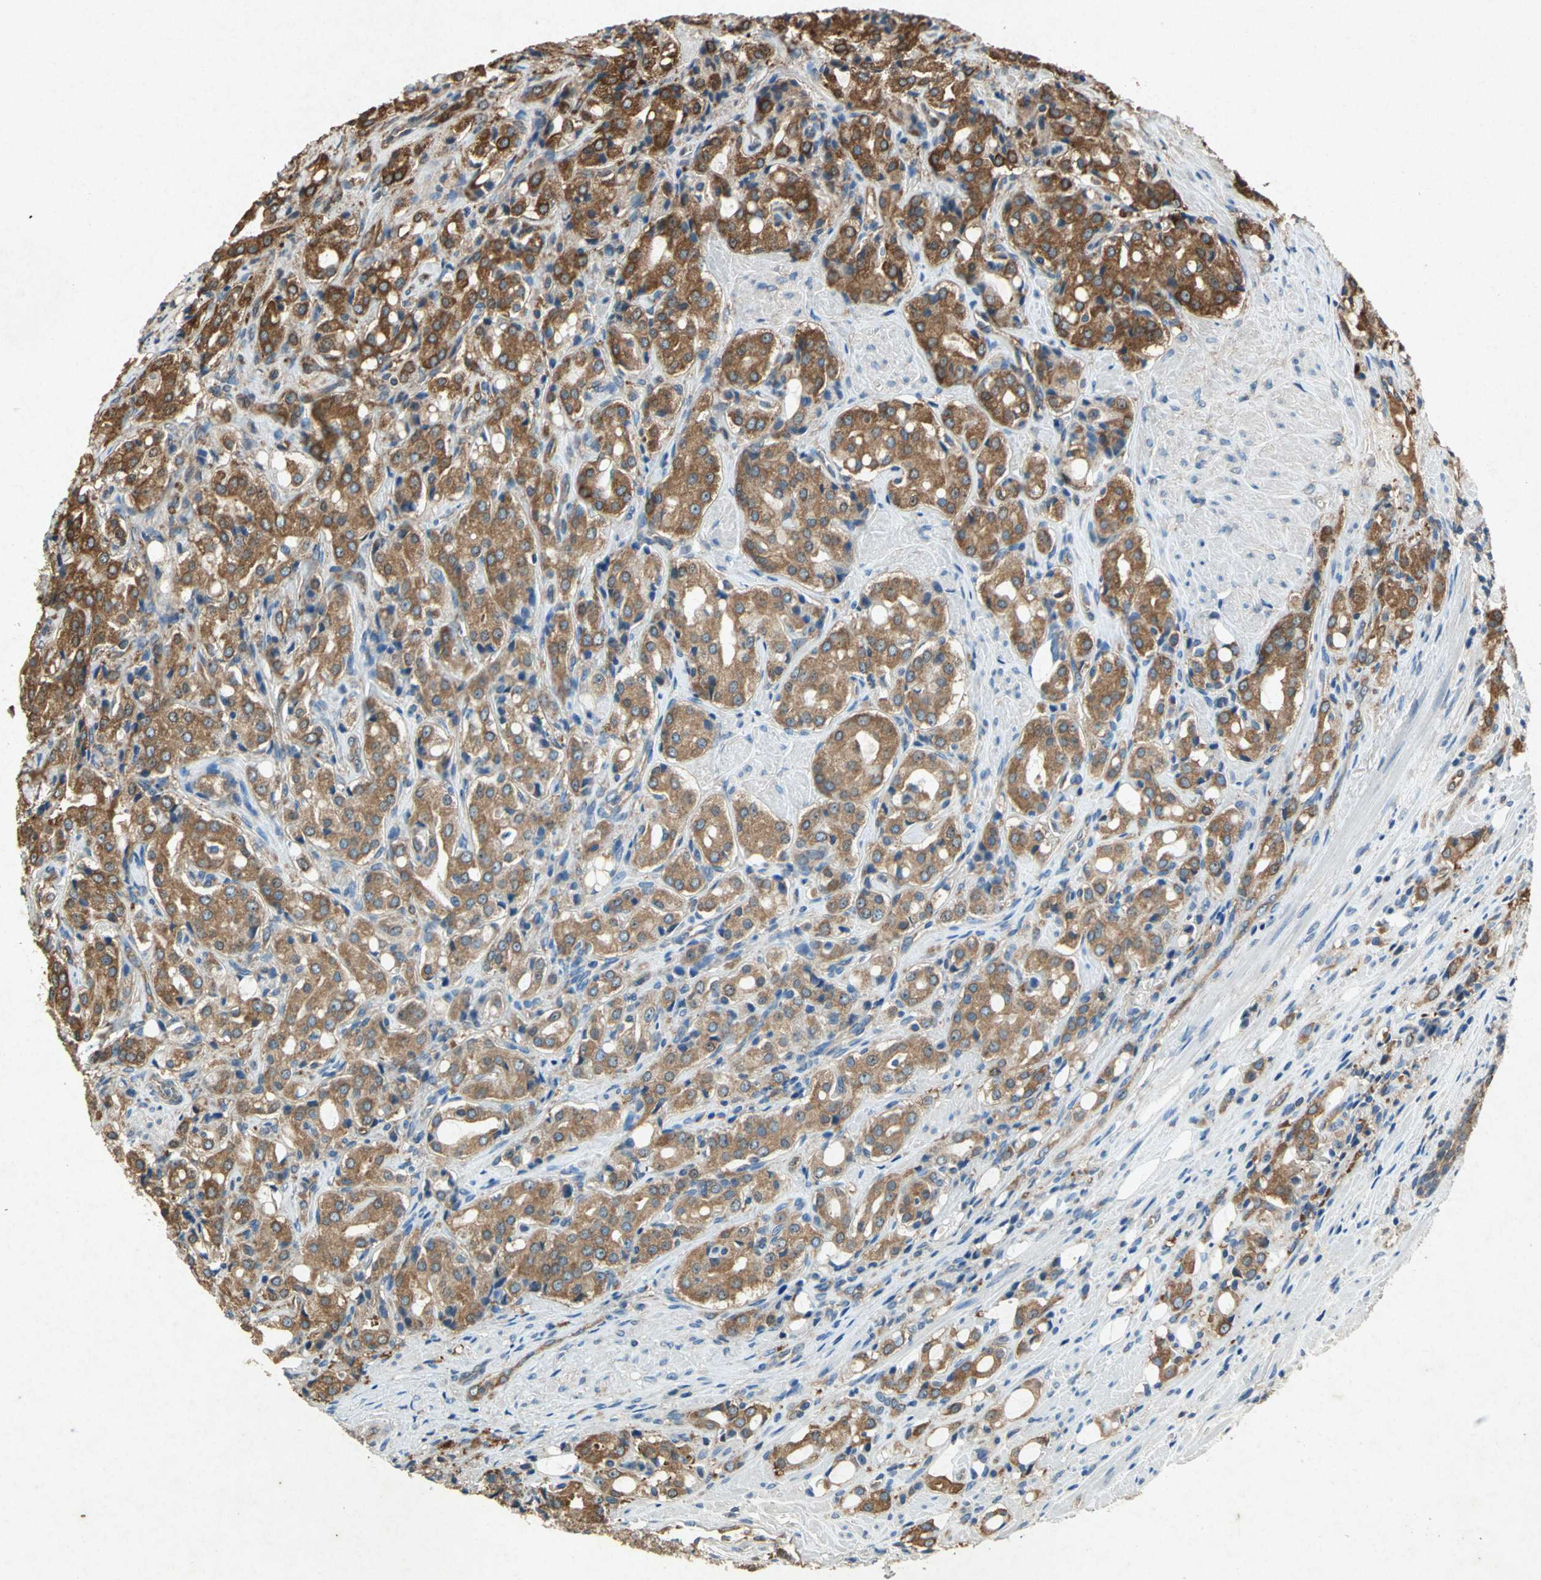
{"staining": {"intensity": "moderate", "quantity": ">75%", "location": "cytoplasmic/membranous"}, "tissue": "prostate cancer", "cell_type": "Tumor cells", "image_type": "cancer", "snomed": [{"axis": "morphology", "description": "Adenocarcinoma, High grade"}, {"axis": "topography", "description": "Prostate"}], "caption": "Tumor cells reveal moderate cytoplasmic/membranous staining in about >75% of cells in prostate high-grade adenocarcinoma. (DAB IHC with brightfield microscopy, high magnification).", "gene": "HSP90AB1", "patient": {"sex": "male", "age": 72}}